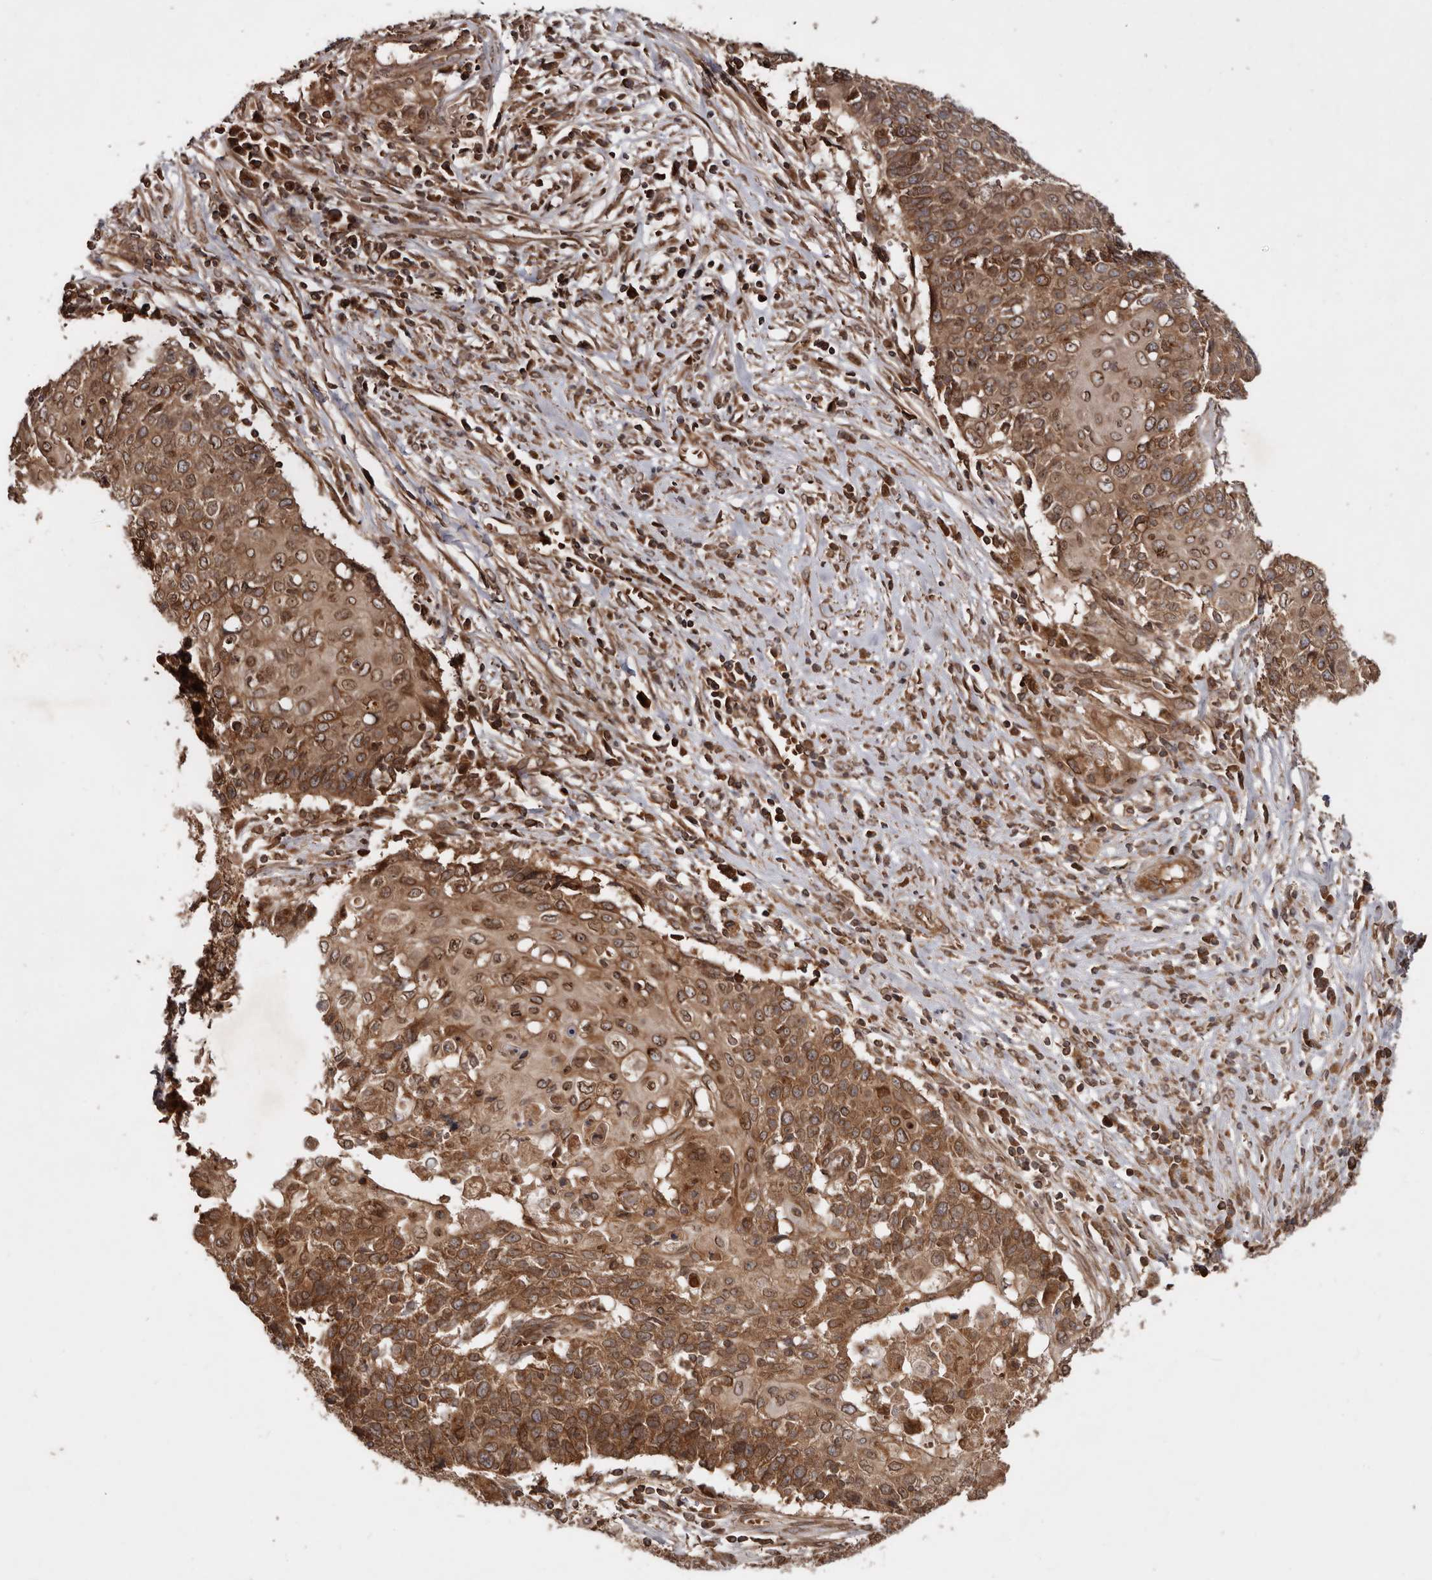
{"staining": {"intensity": "moderate", "quantity": ">75%", "location": "cytoplasmic/membranous,nuclear"}, "tissue": "cervical cancer", "cell_type": "Tumor cells", "image_type": "cancer", "snomed": [{"axis": "morphology", "description": "Squamous cell carcinoma, NOS"}, {"axis": "topography", "description": "Cervix"}], "caption": "This histopathology image demonstrates IHC staining of squamous cell carcinoma (cervical), with medium moderate cytoplasmic/membranous and nuclear expression in approximately >75% of tumor cells.", "gene": "STK36", "patient": {"sex": "female", "age": 39}}